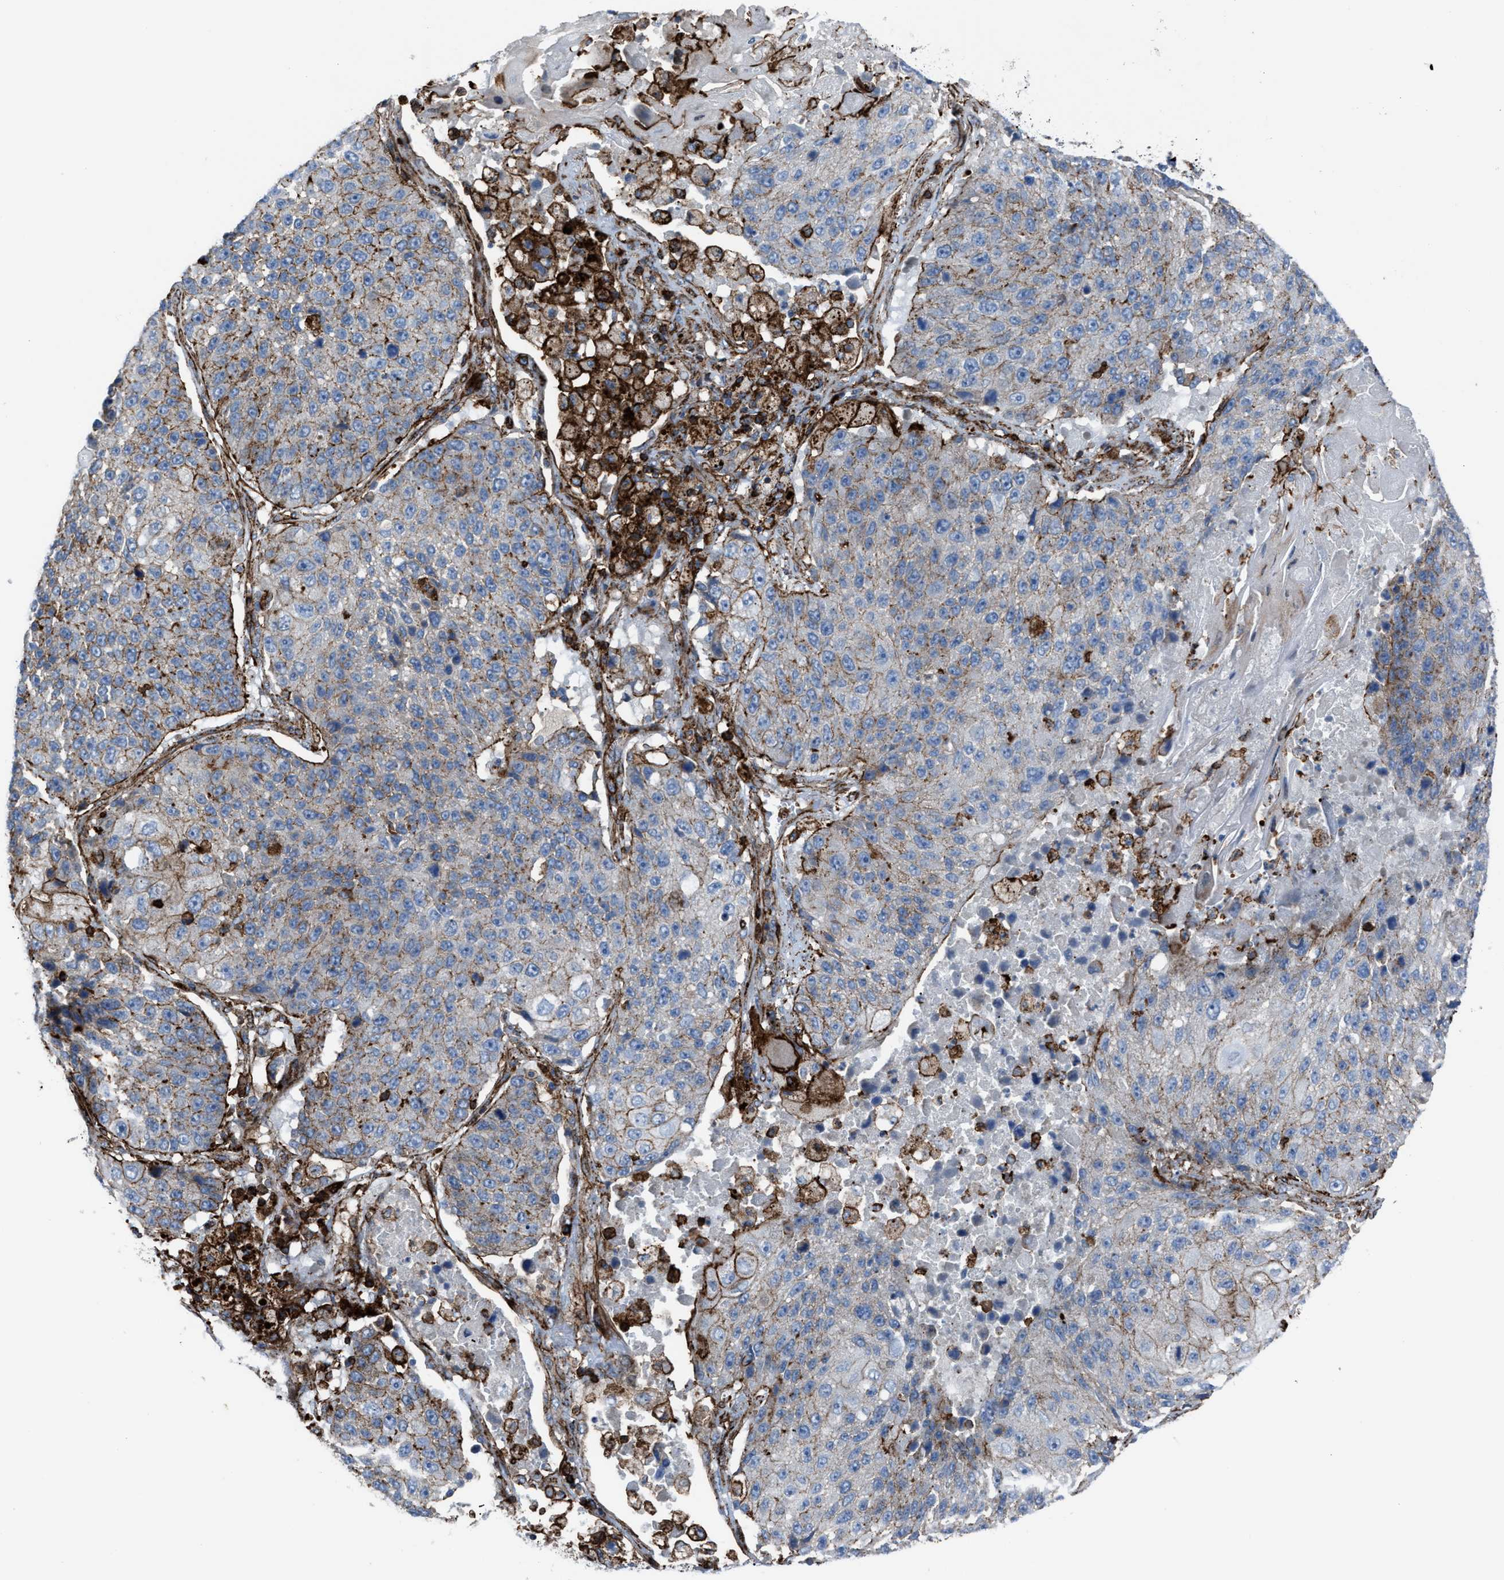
{"staining": {"intensity": "weak", "quantity": "<25%", "location": "cytoplasmic/membranous"}, "tissue": "lung cancer", "cell_type": "Tumor cells", "image_type": "cancer", "snomed": [{"axis": "morphology", "description": "Squamous cell carcinoma, NOS"}, {"axis": "topography", "description": "Lung"}], "caption": "Tumor cells show no significant protein staining in lung squamous cell carcinoma.", "gene": "AGPAT2", "patient": {"sex": "male", "age": 61}}